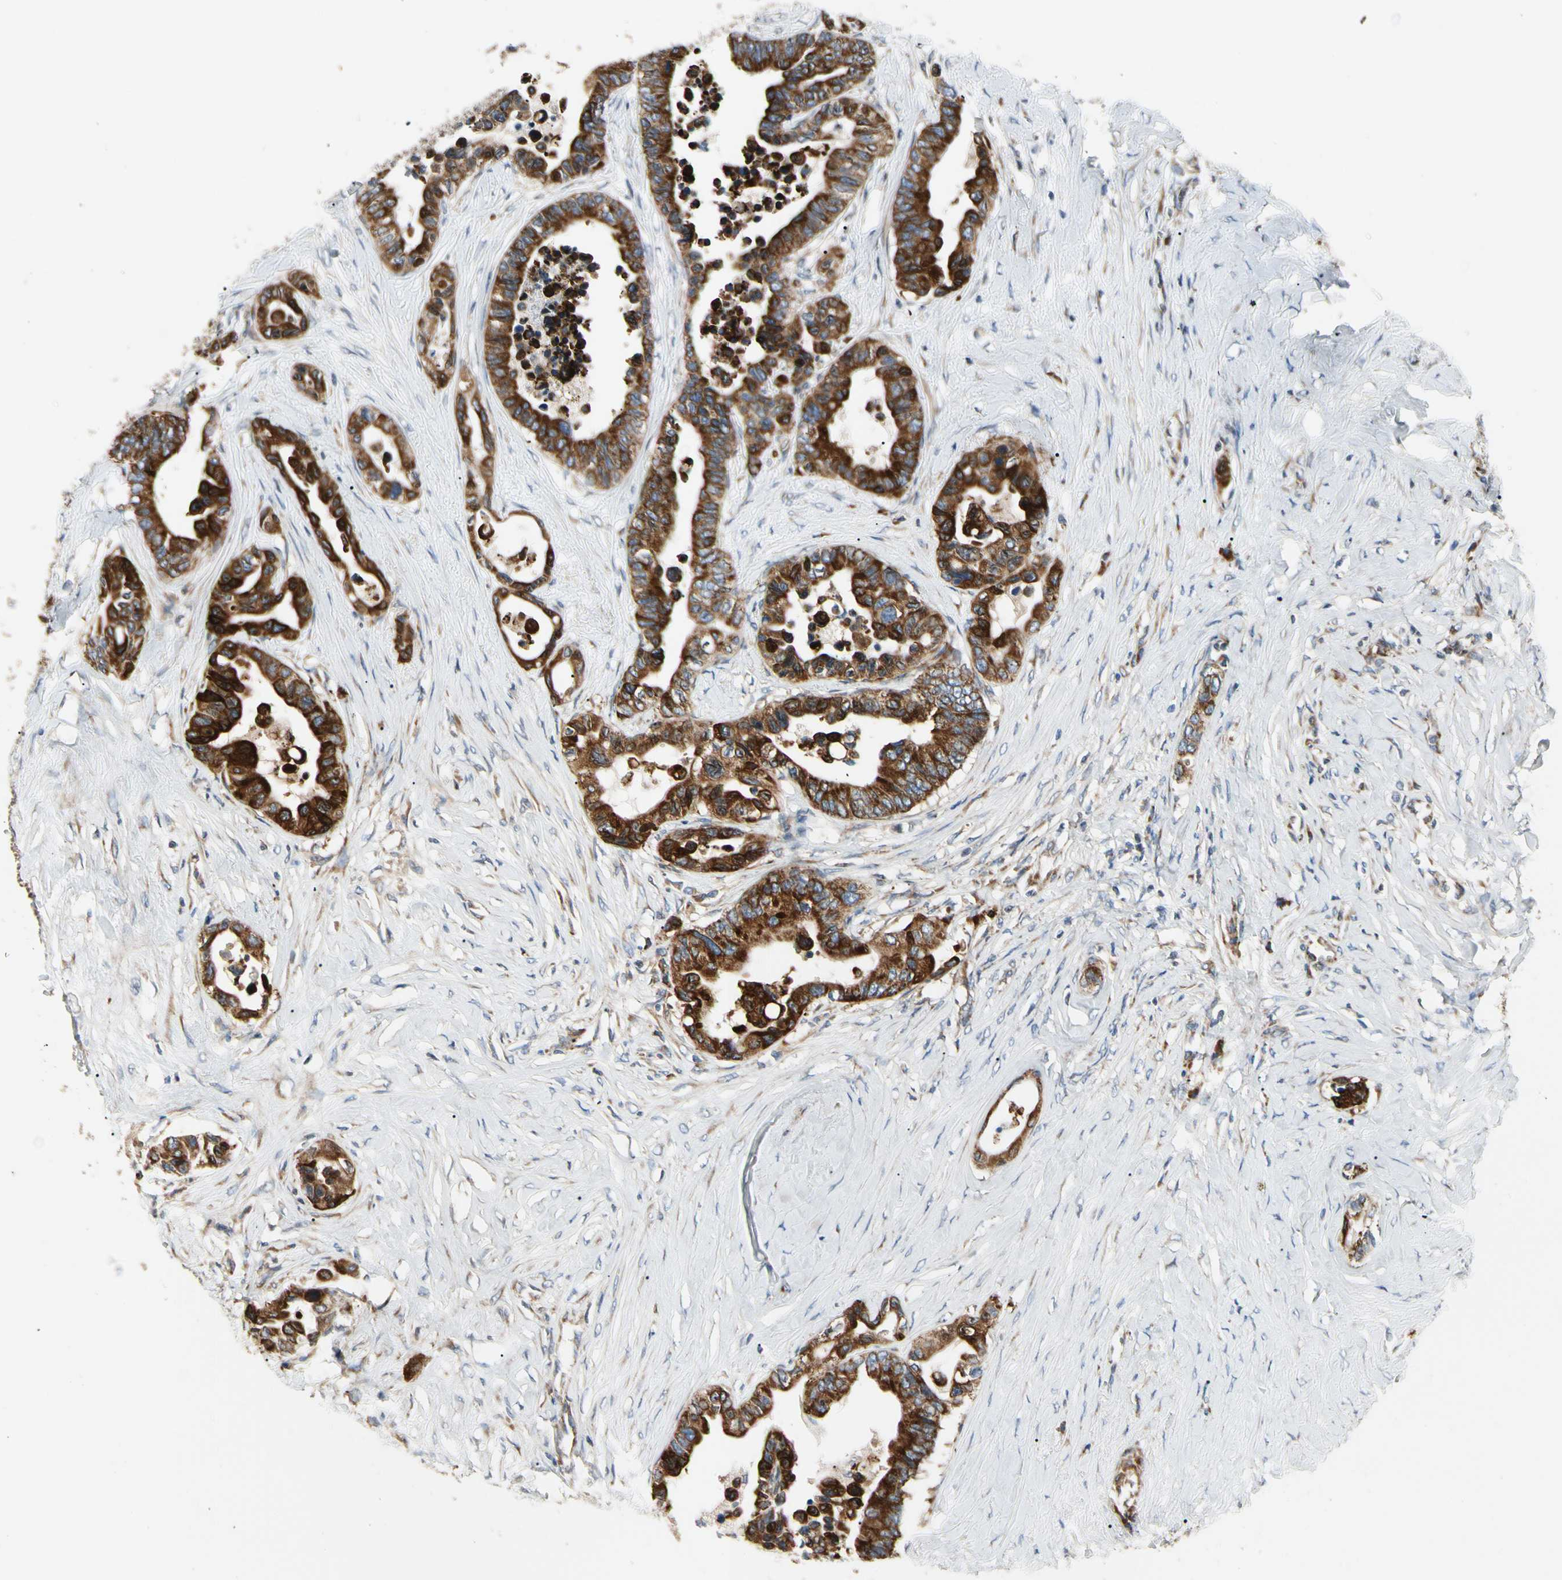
{"staining": {"intensity": "strong", "quantity": ">75%", "location": "cytoplasmic/membranous"}, "tissue": "colorectal cancer", "cell_type": "Tumor cells", "image_type": "cancer", "snomed": [{"axis": "morphology", "description": "Normal tissue, NOS"}, {"axis": "morphology", "description": "Adenocarcinoma, NOS"}, {"axis": "topography", "description": "Colon"}], "caption": "High-power microscopy captured an immunohistochemistry (IHC) image of colorectal cancer, revealing strong cytoplasmic/membranous staining in approximately >75% of tumor cells. (DAB (3,3'-diaminobenzidine) = brown stain, brightfield microscopy at high magnification).", "gene": "MRPL9", "patient": {"sex": "male", "age": 82}}